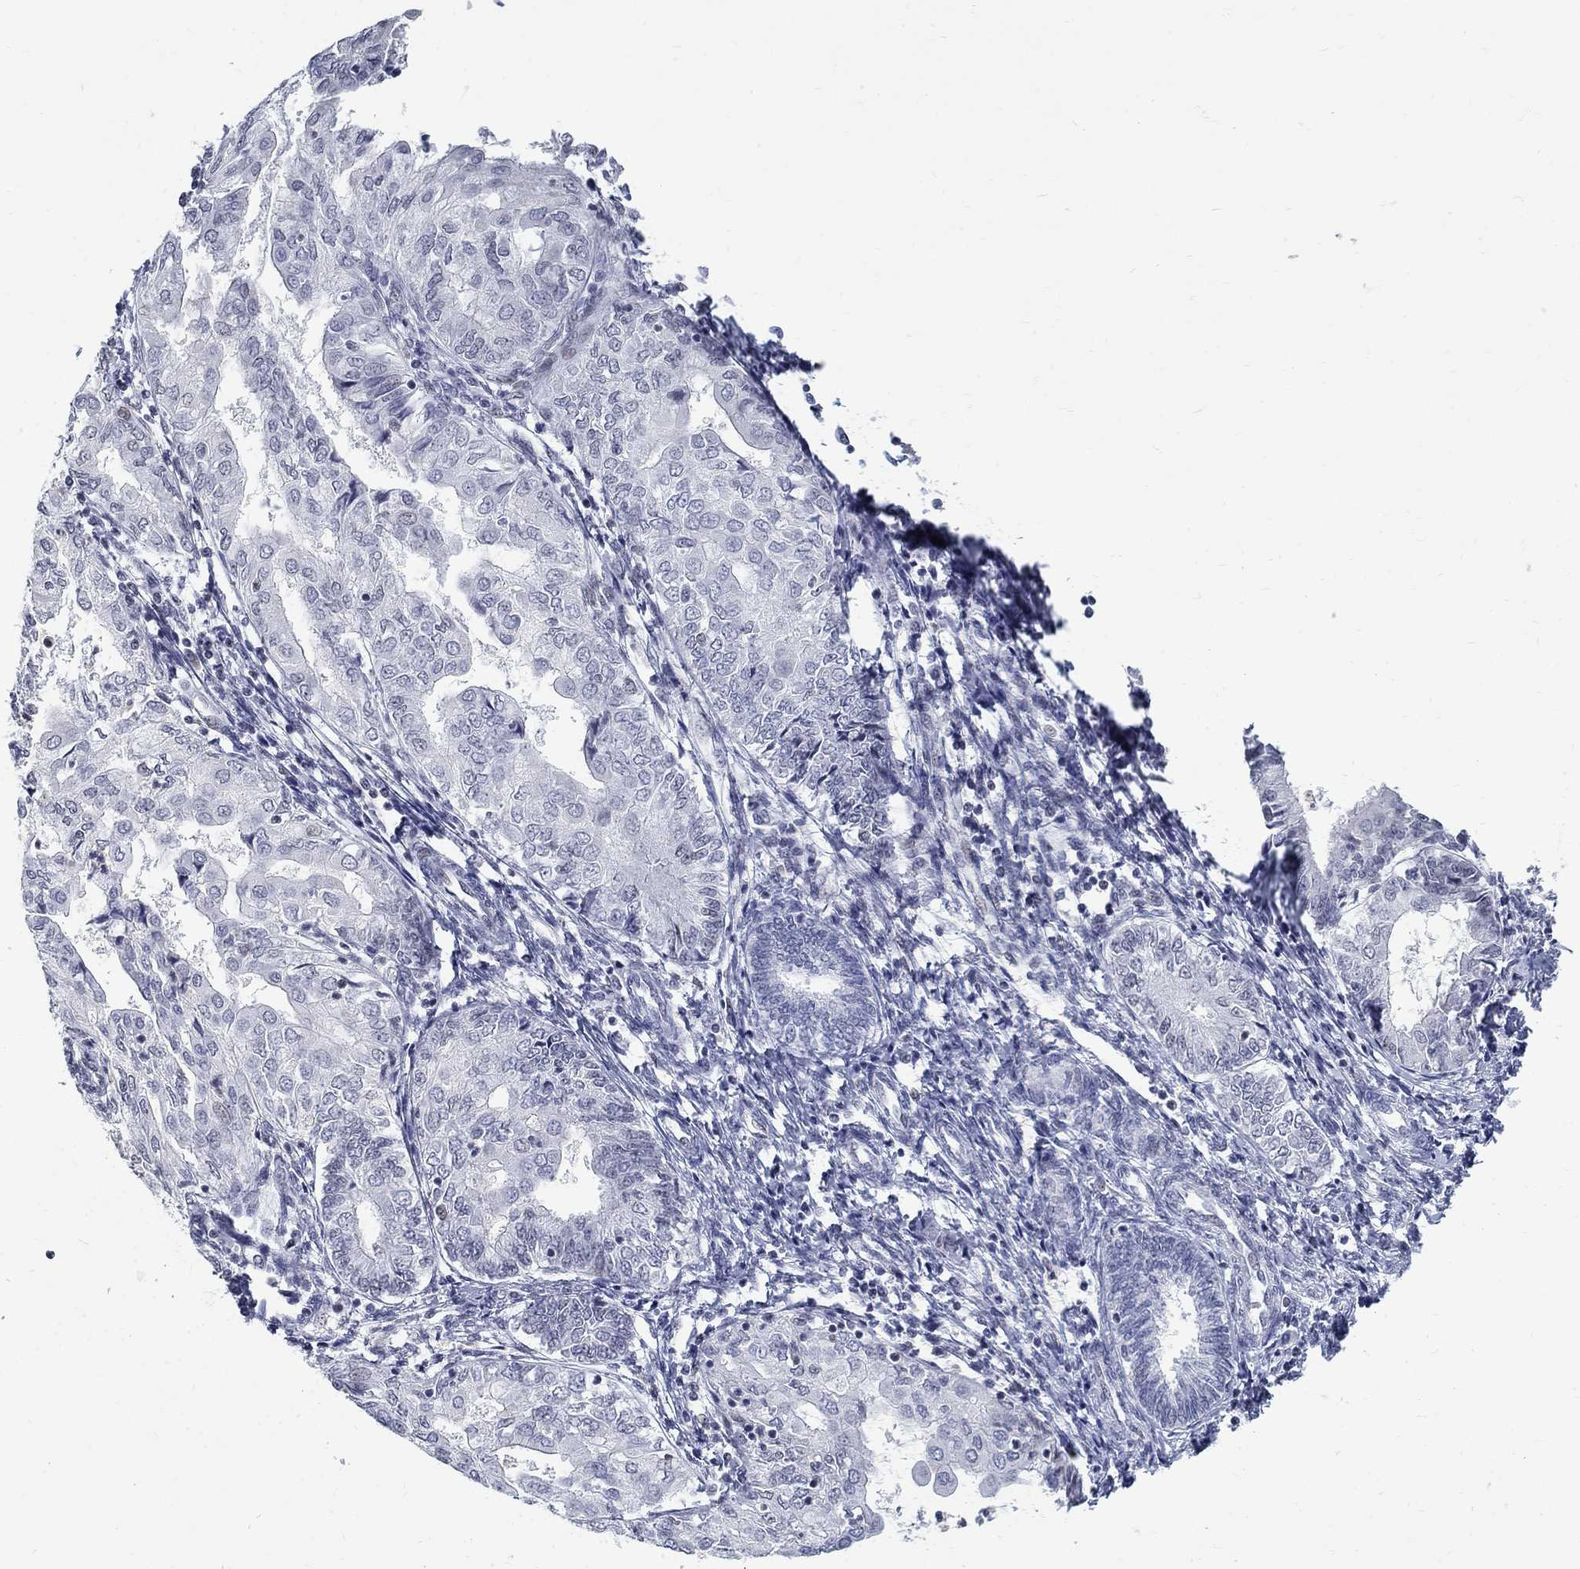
{"staining": {"intensity": "negative", "quantity": "none", "location": "none"}, "tissue": "endometrial cancer", "cell_type": "Tumor cells", "image_type": "cancer", "snomed": [{"axis": "morphology", "description": "Adenocarcinoma, NOS"}, {"axis": "topography", "description": "Endometrium"}], "caption": "A high-resolution photomicrograph shows immunohistochemistry staining of endometrial cancer, which shows no significant staining in tumor cells. (DAB IHC with hematoxylin counter stain).", "gene": "BHLHE22", "patient": {"sex": "female", "age": 68}}